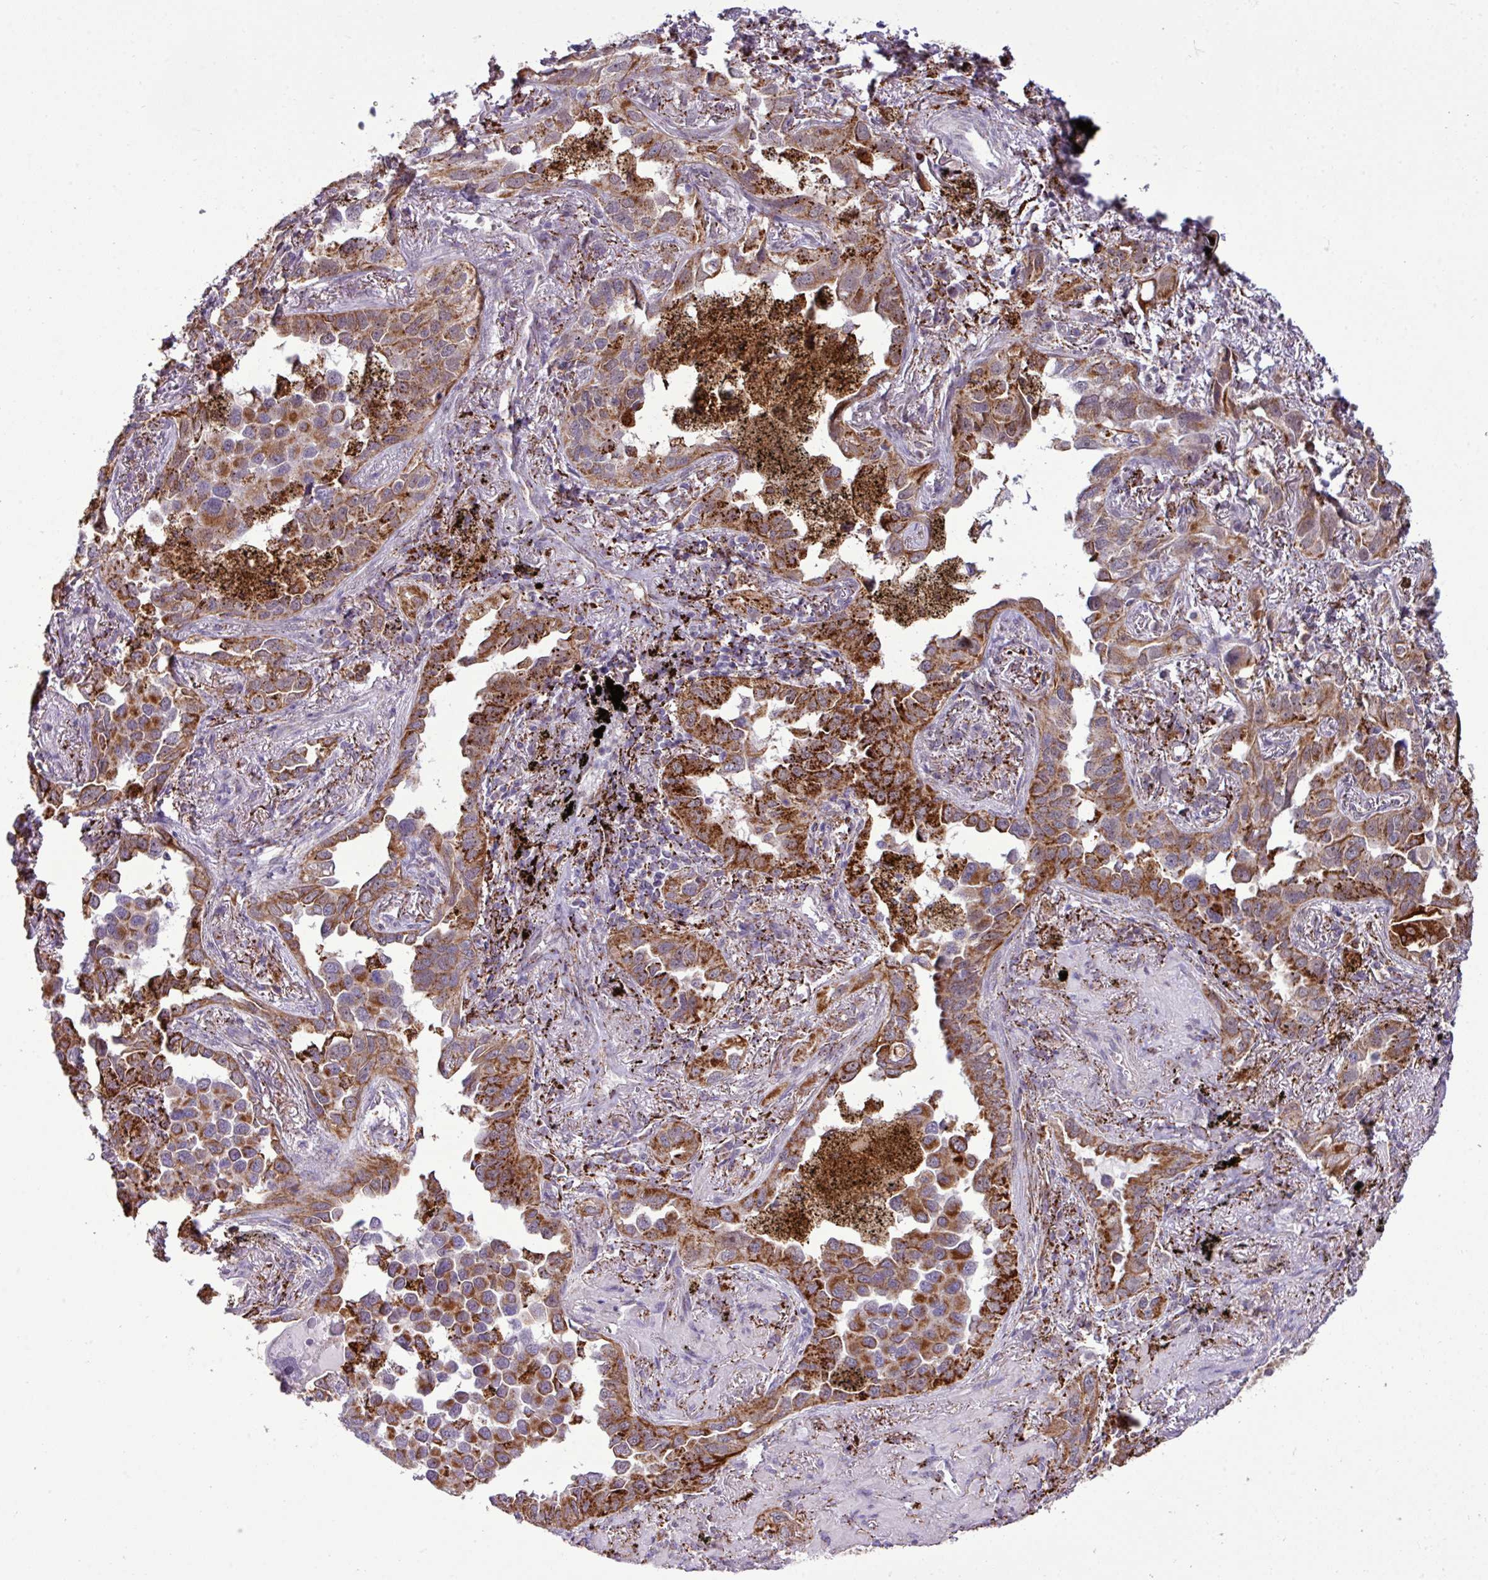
{"staining": {"intensity": "strong", "quantity": ">75%", "location": "cytoplasmic/membranous"}, "tissue": "lung cancer", "cell_type": "Tumor cells", "image_type": "cancer", "snomed": [{"axis": "morphology", "description": "Adenocarcinoma, NOS"}, {"axis": "topography", "description": "Lung"}], "caption": "Lung cancer (adenocarcinoma) tissue exhibits strong cytoplasmic/membranous staining in about >75% of tumor cells", "gene": "SGPP1", "patient": {"sex": "male", "age": 67}}